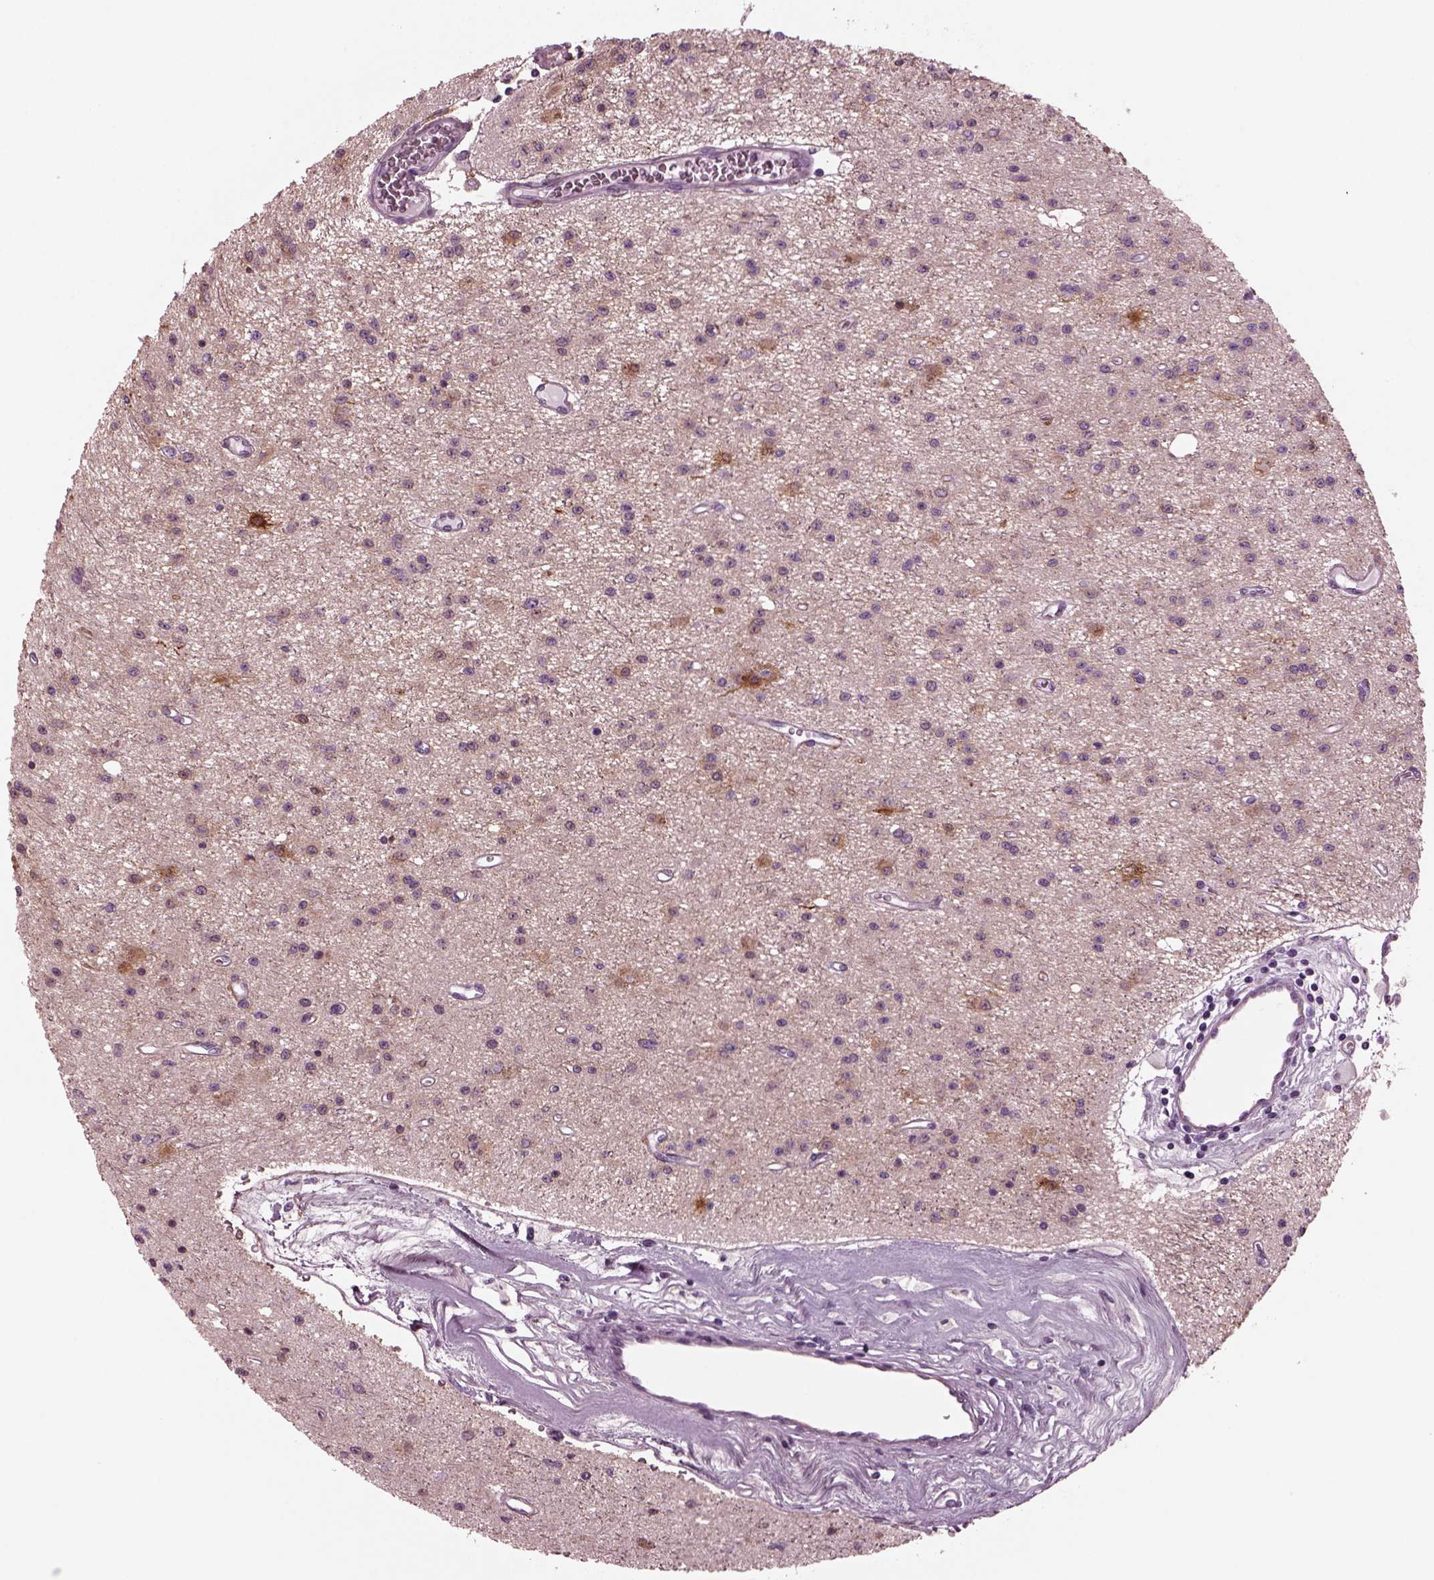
{"staining": {"intensity": "negative", "quantity": "none", "location": "none"}, "tissue": "glioma", "cell_type": "Tumor cells", "image_type": "cancer", "snomed": [{"axis": "morphology", "description": "Glioma, malignant, Low grade"}, {"axis": "topography", "description": "Brain"}], "caption": "This is an immunohistochemistry (IHC) micrograph of malignant low-grade glioma. There is no expression in tumor cells.", "gene": "GDF11", "patient": {"sex": "female", "age": 45}}